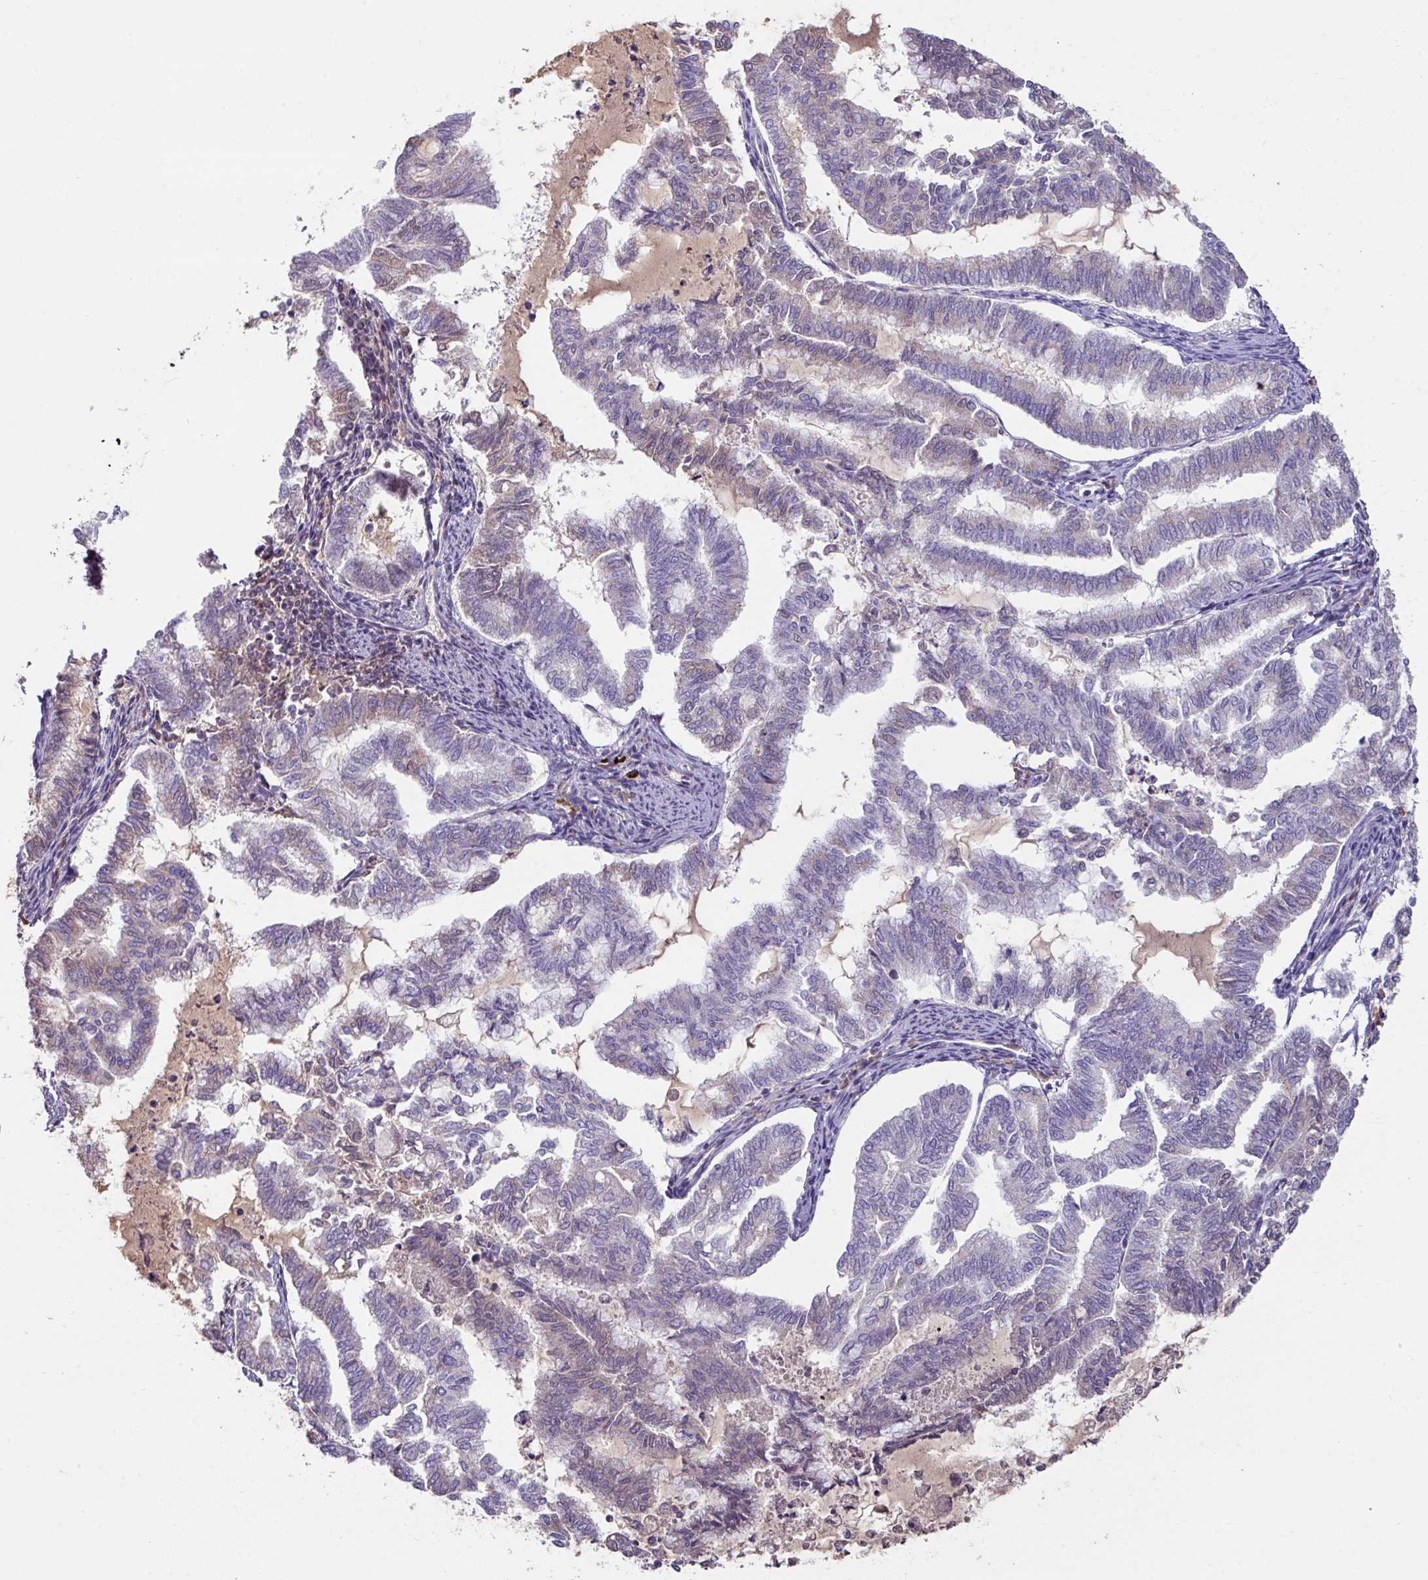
{"staining": {"intensity": "weak", "quantity": "<25%", "location": "cytoplasmic/membranous,nuclear"}, "tissue": "endometrial cancer", "cell_type": "Tumor cells", "image_type": "cancer", "snomed": [{"axis": "morphology", "description": "Adenocarcinoma, NOS"}, {"axis": "topography", "description": "Endometrium"}], "caption": "Tumor cells show no significant protein staining in adenocarcinoma (endometrial).", "gene": "SLAMF6", "patient": {"sex": "female", "age": 79}}